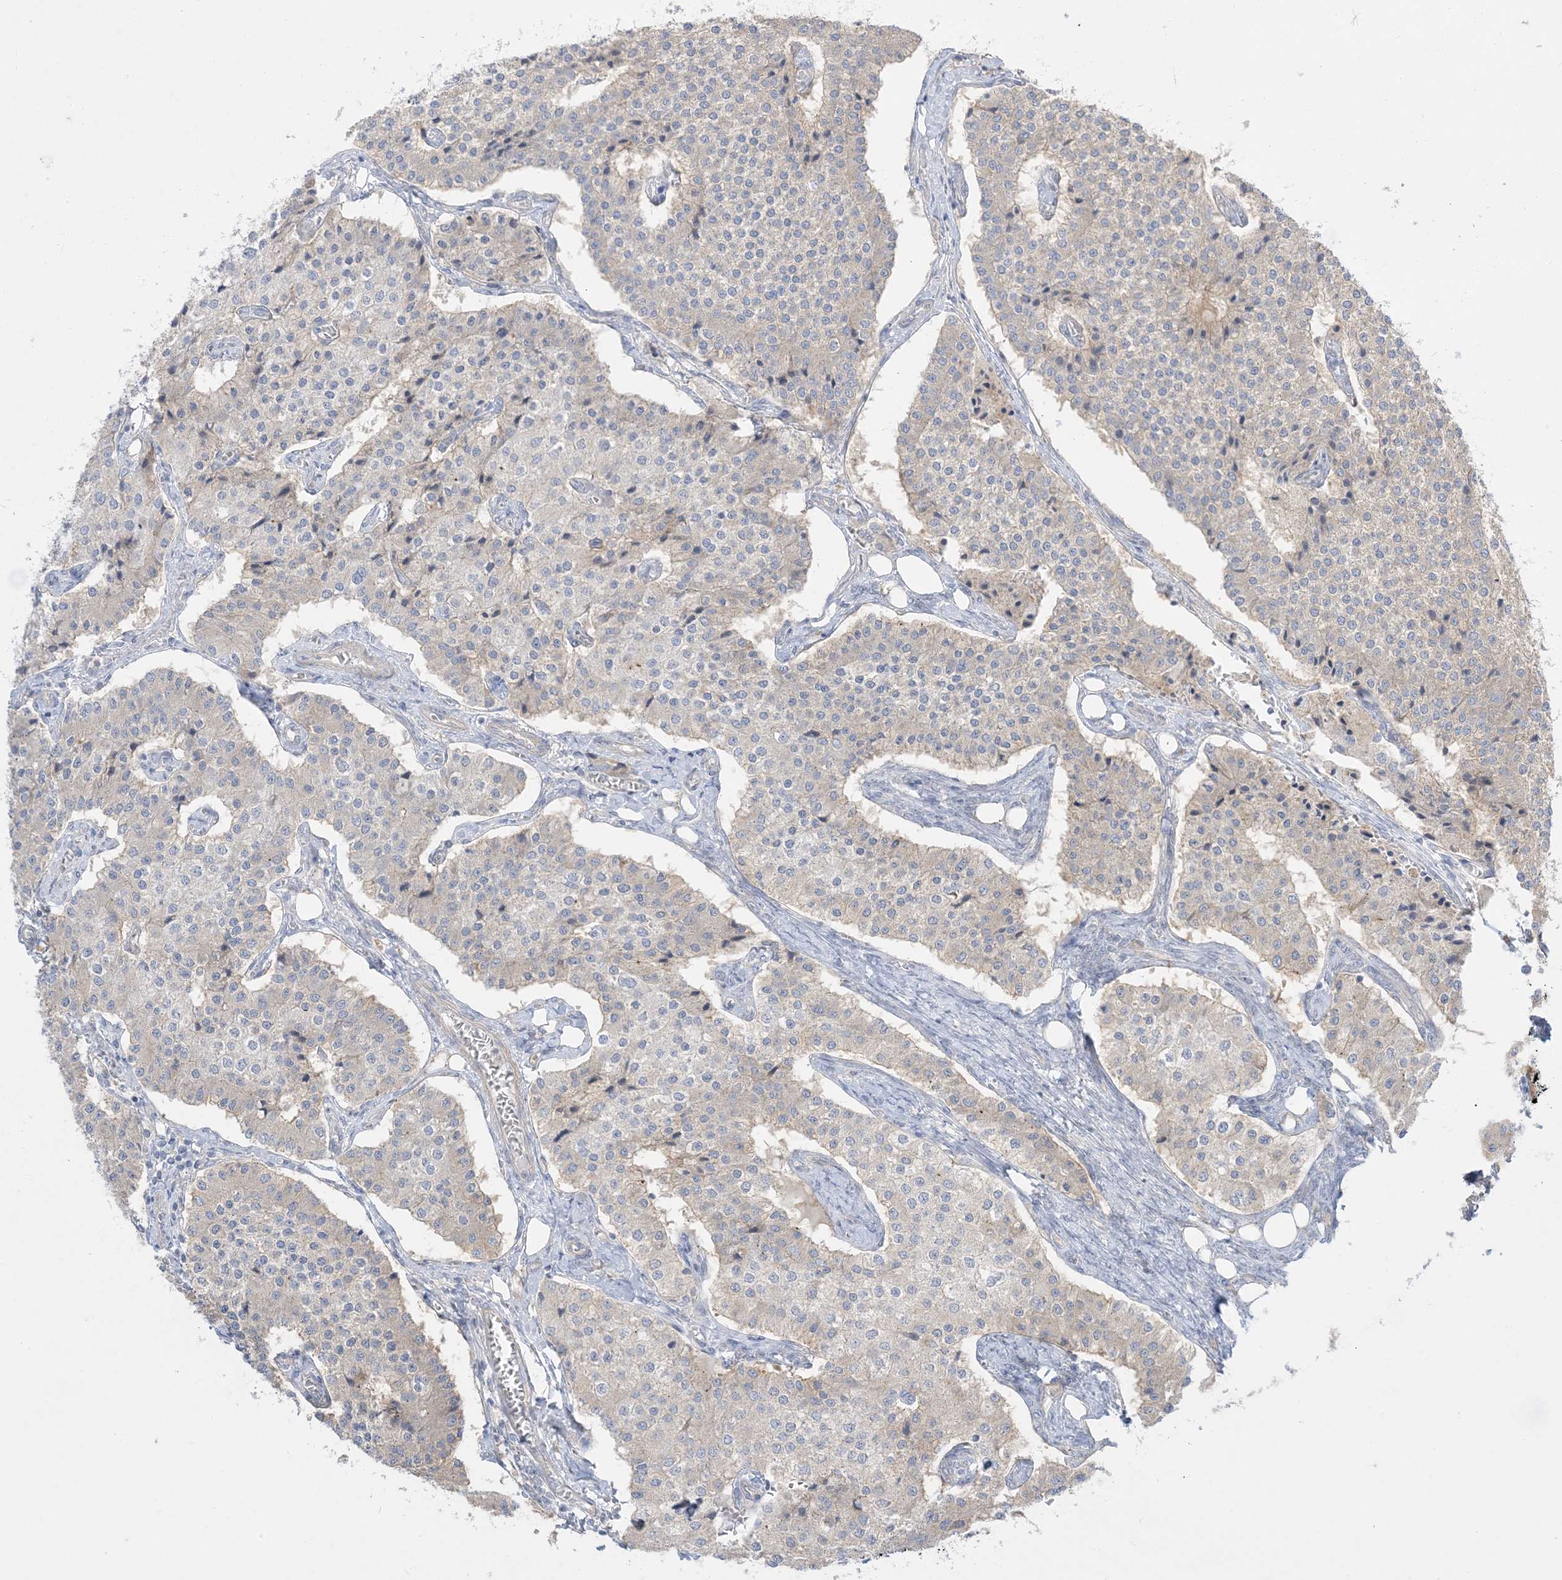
{"staining": {"intensity": "negative", "quantity": "none", "location": "none"}, "tissue": "carcinoid", "cell_type": "Tumor cells", "image_type": "cancer", "snomed": [{"axis": "morphology", "description": "Carcinoid, malignant, NOS"}, {"axis": "topography", "description": "Colon"}], "caption": "This is an IHC image of human carcinoid. There is no staining in tumor cells.", "gene": "ARHGEF9", "patient": {"sex": "female", "age": 52}}